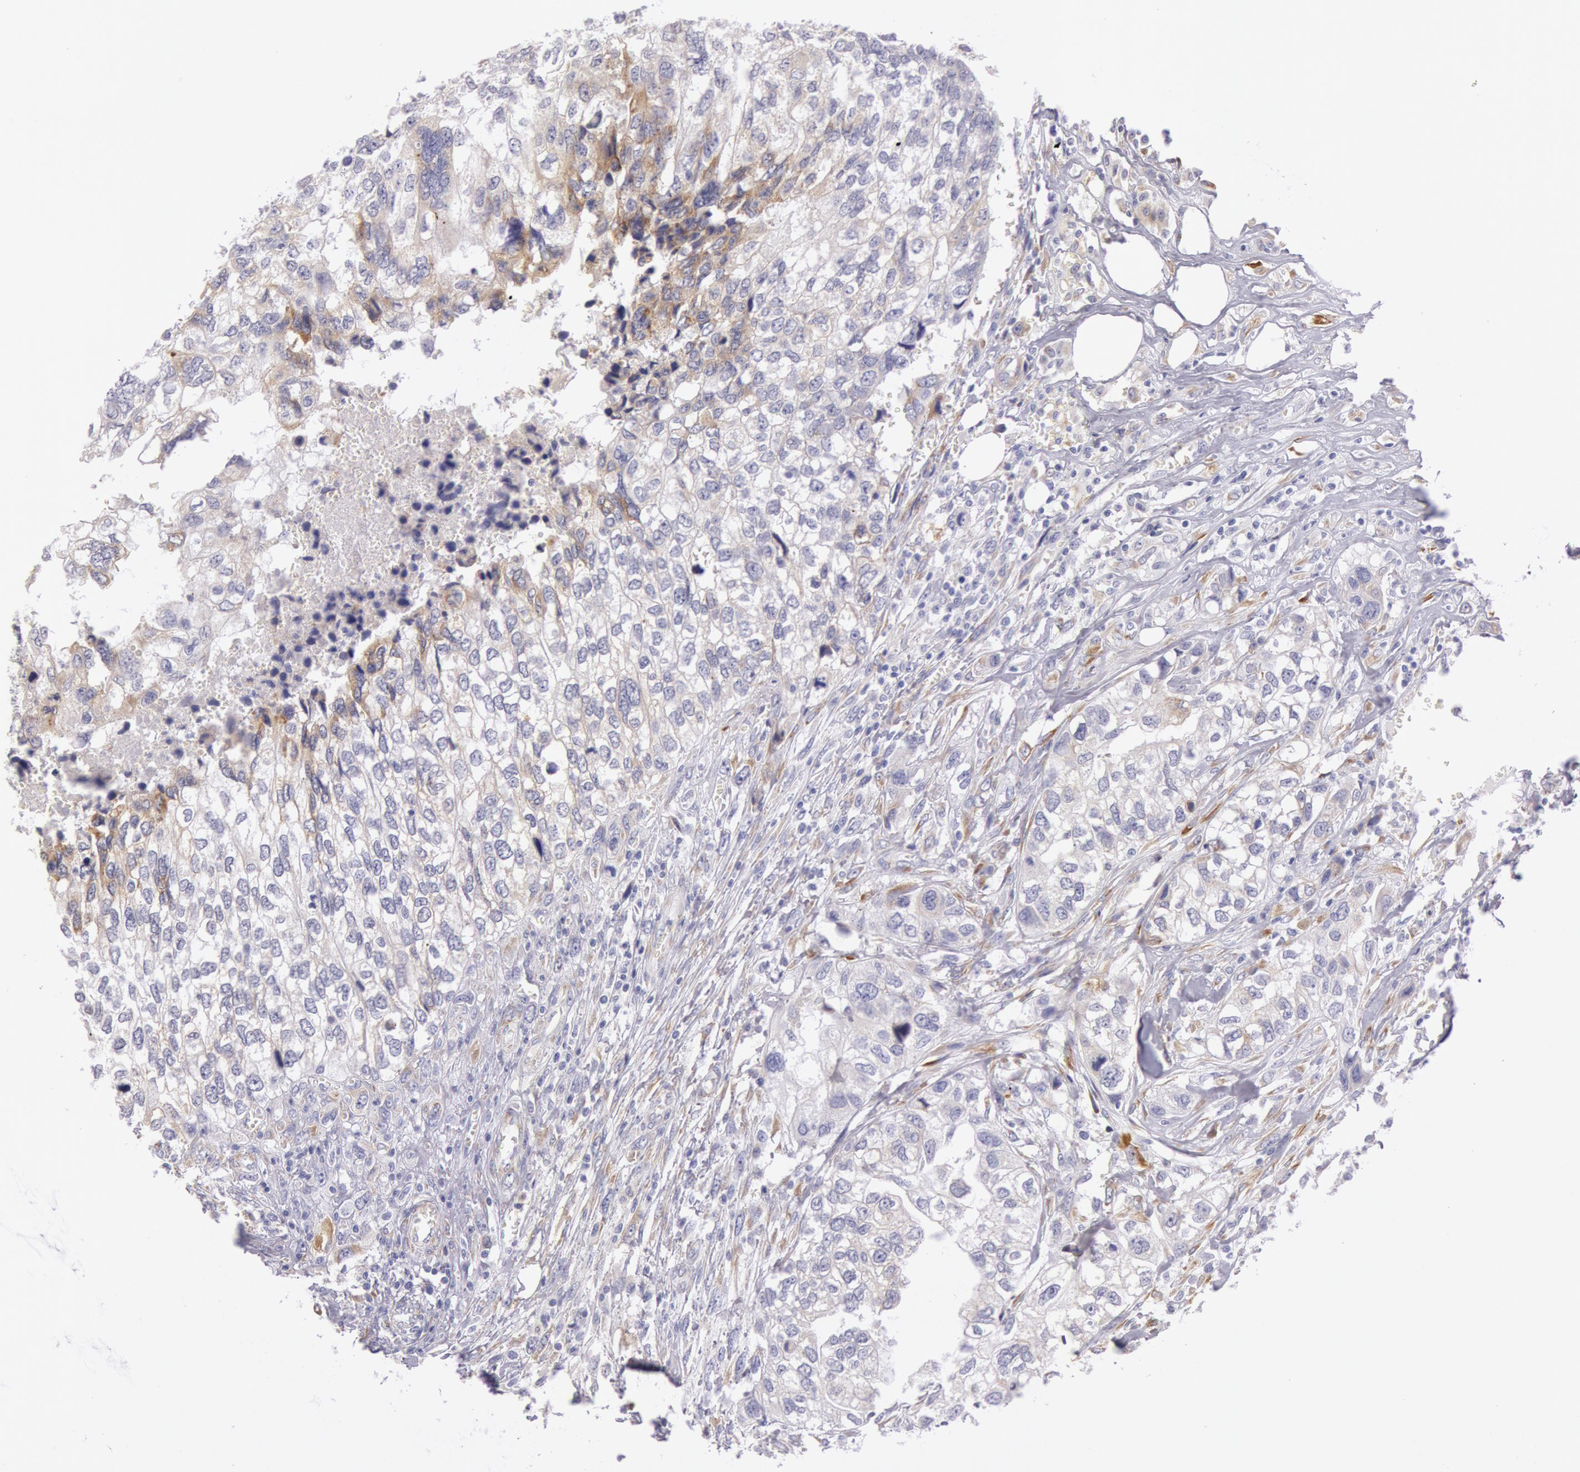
{"staining": {"intensity": "weak", "quantity": "<25%", "location": "cytoplasmic/membranous"}, "tissue": "breast cancer", "cell_type": "Tumor cells", "image_type": "cancer", "snomed": [{"axis": "morphology", "description": "Neoplasm, malignant, NOS"}, {"axis": "topography", "description": "Breast"}], "caption": "An immunohistochemistry (IHC) image of malignant neoplasm (breast) is shown. There is no staining in tumor cells of malignant neoplasm (breast).", "gene": "CIDEB", "patient": {"sex": "female", "age": 50}}